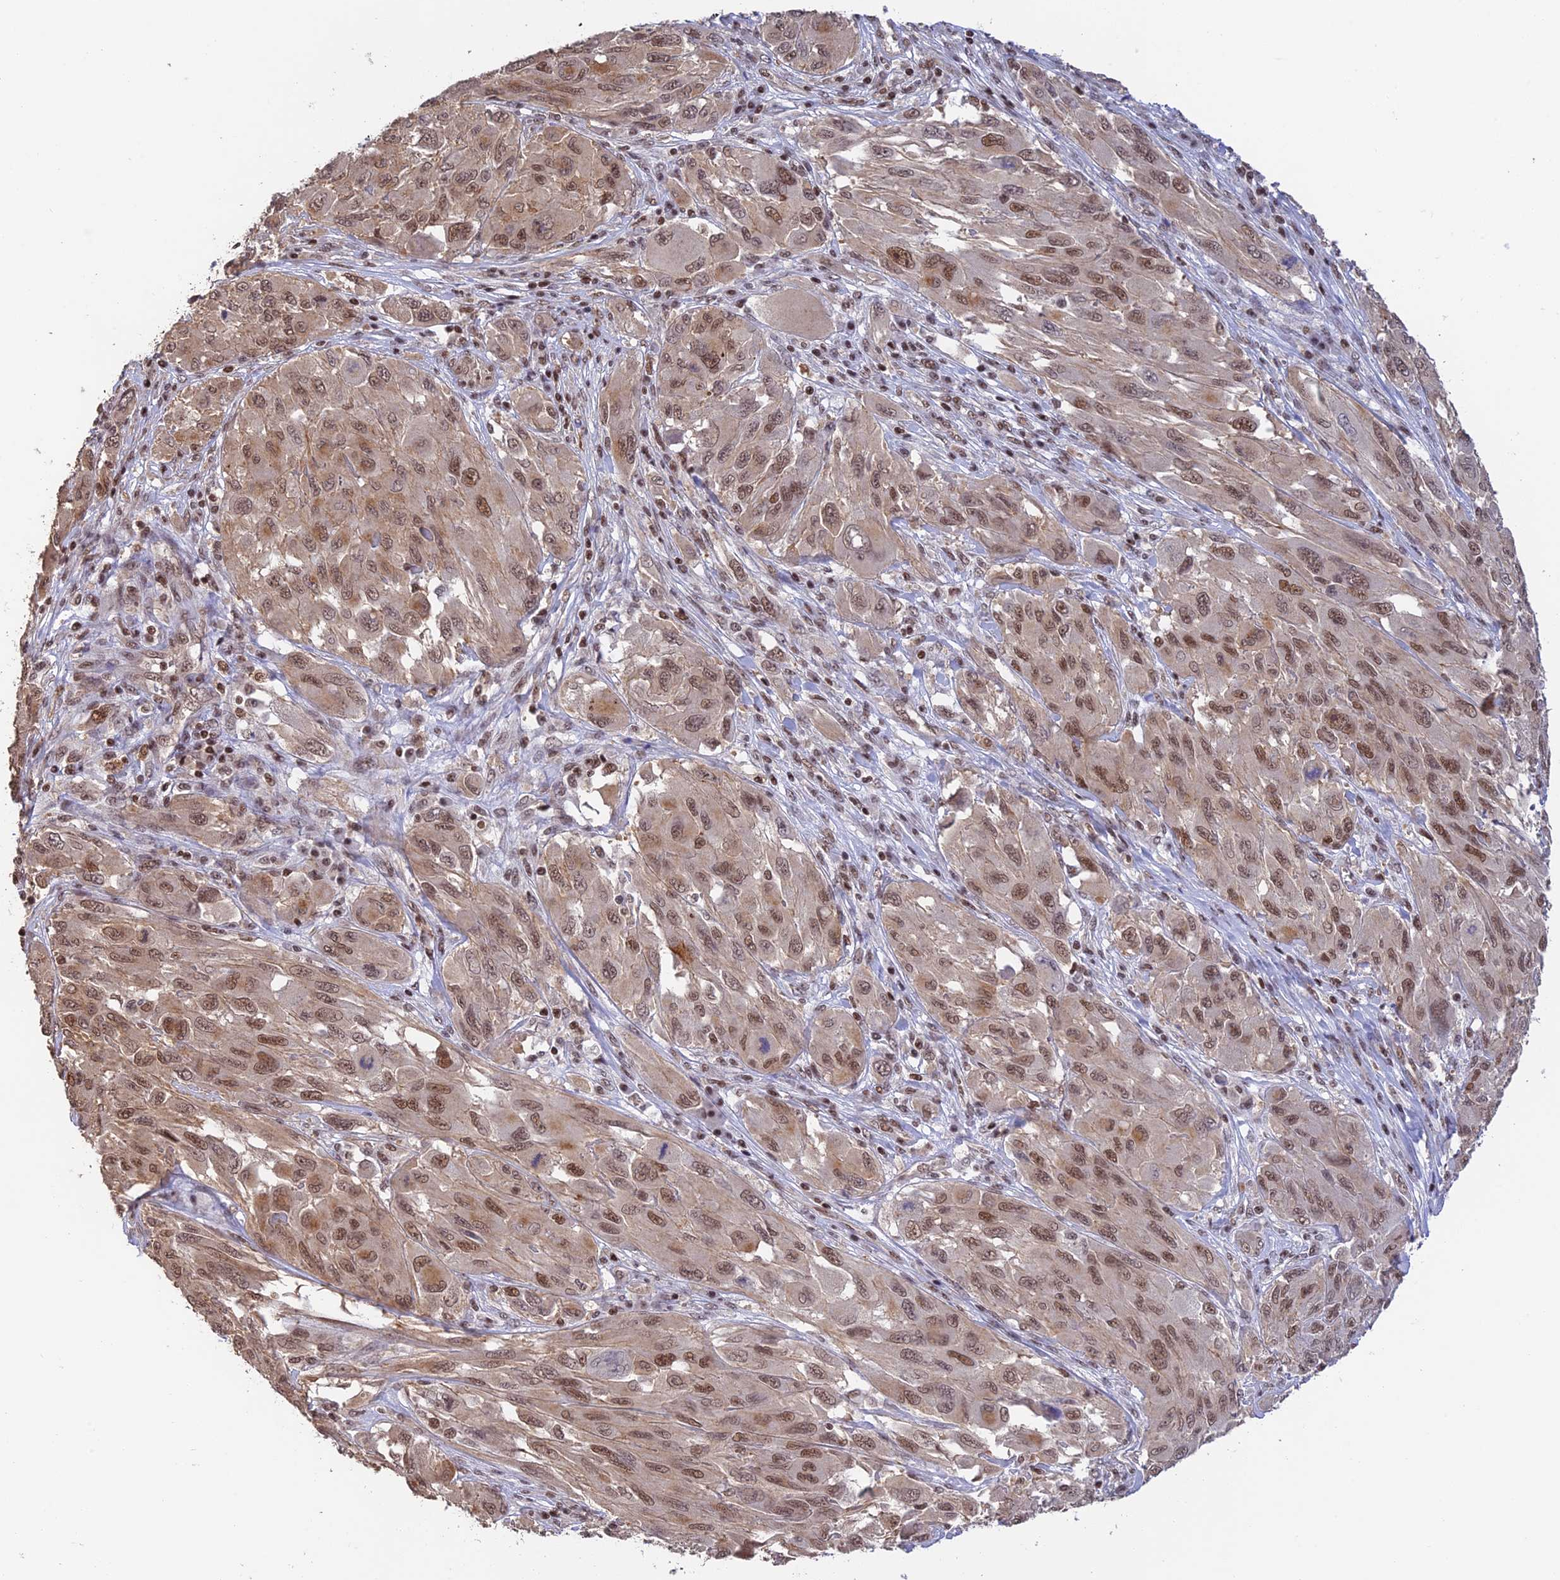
{"staining": {"intensity": "moderate", "quantity": ">75%", "location": "nuclear"}, "tissue": "melanoma", "cell_type": "Tumor cells", "image_type": "cancer", "snomed": [{"axis": "morphology", "description": "Malignant melanoma, NOS"}, {"axis": "topography", "description": "Skin"}], "caption": "Malignant melanoma stained for a protein exhibits moderate nuclear positivity in tumor cells.", "gene": "THAP11", "patient": {"sex": "female", "age": 91}}